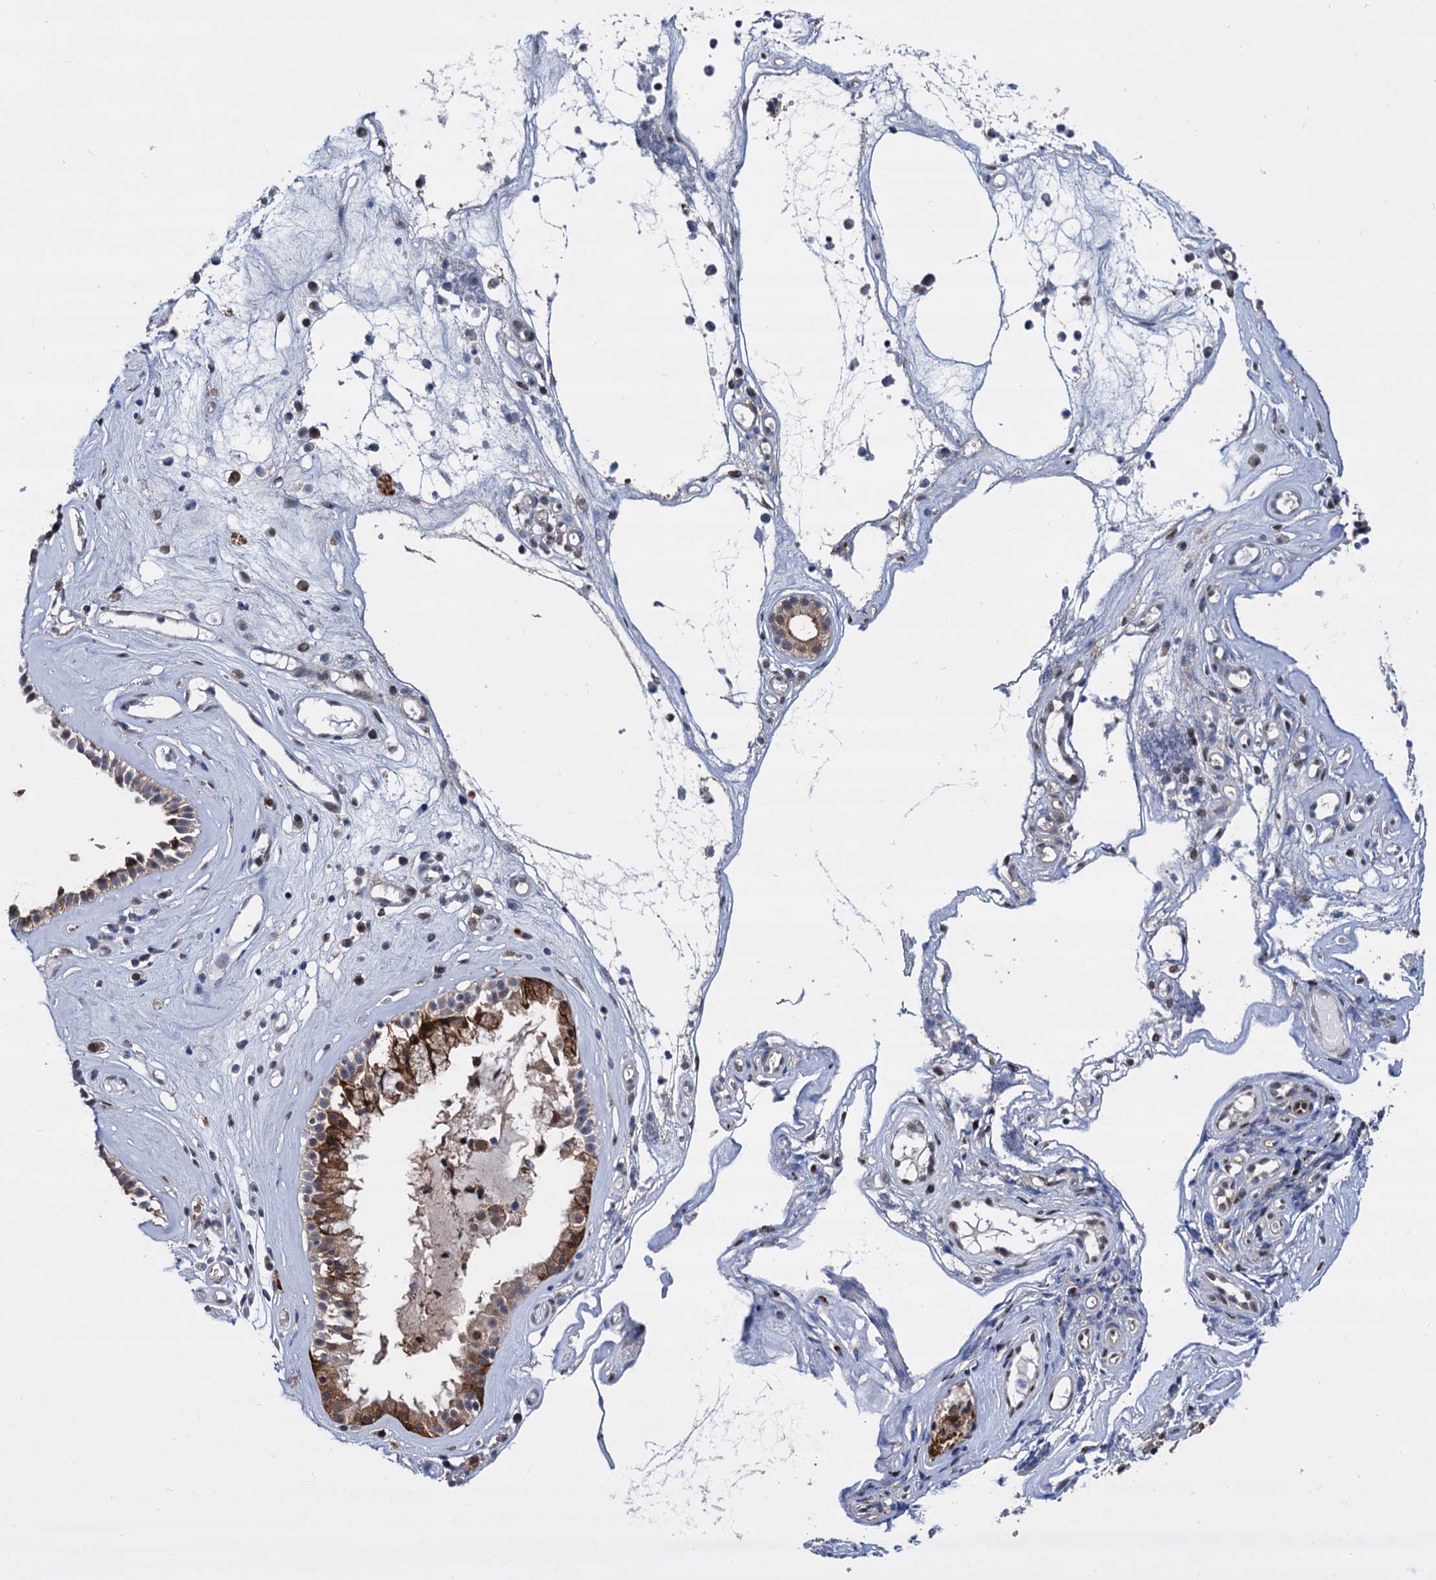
{"staining": {"intensity": "moderate", "quantity": "25%-75%", "location": "cytoplasmic/membranous"}, "tissue": "nasopharynx", "cell_type": "Respiratory epithelial cells", "image_type": "normal", "snomed": [{"axis": "morphology", "description": "Normal tissue, NOS"}, {"axis": "morphology", "description": "Inflammation, NOS"}, {"axis": "topography", "description": "Nasopharynx"}], "caption": "Respiratory epithelial cells exhibit moderate cytoplasmic/membranous positivity in approximately 25%-75% of cells in benign nasopharynx. (DAB = brown stain, brightfield microscopy at high magnification).", "gene": "PSMD4", "patient": {"sex": "male", "age": 29}}